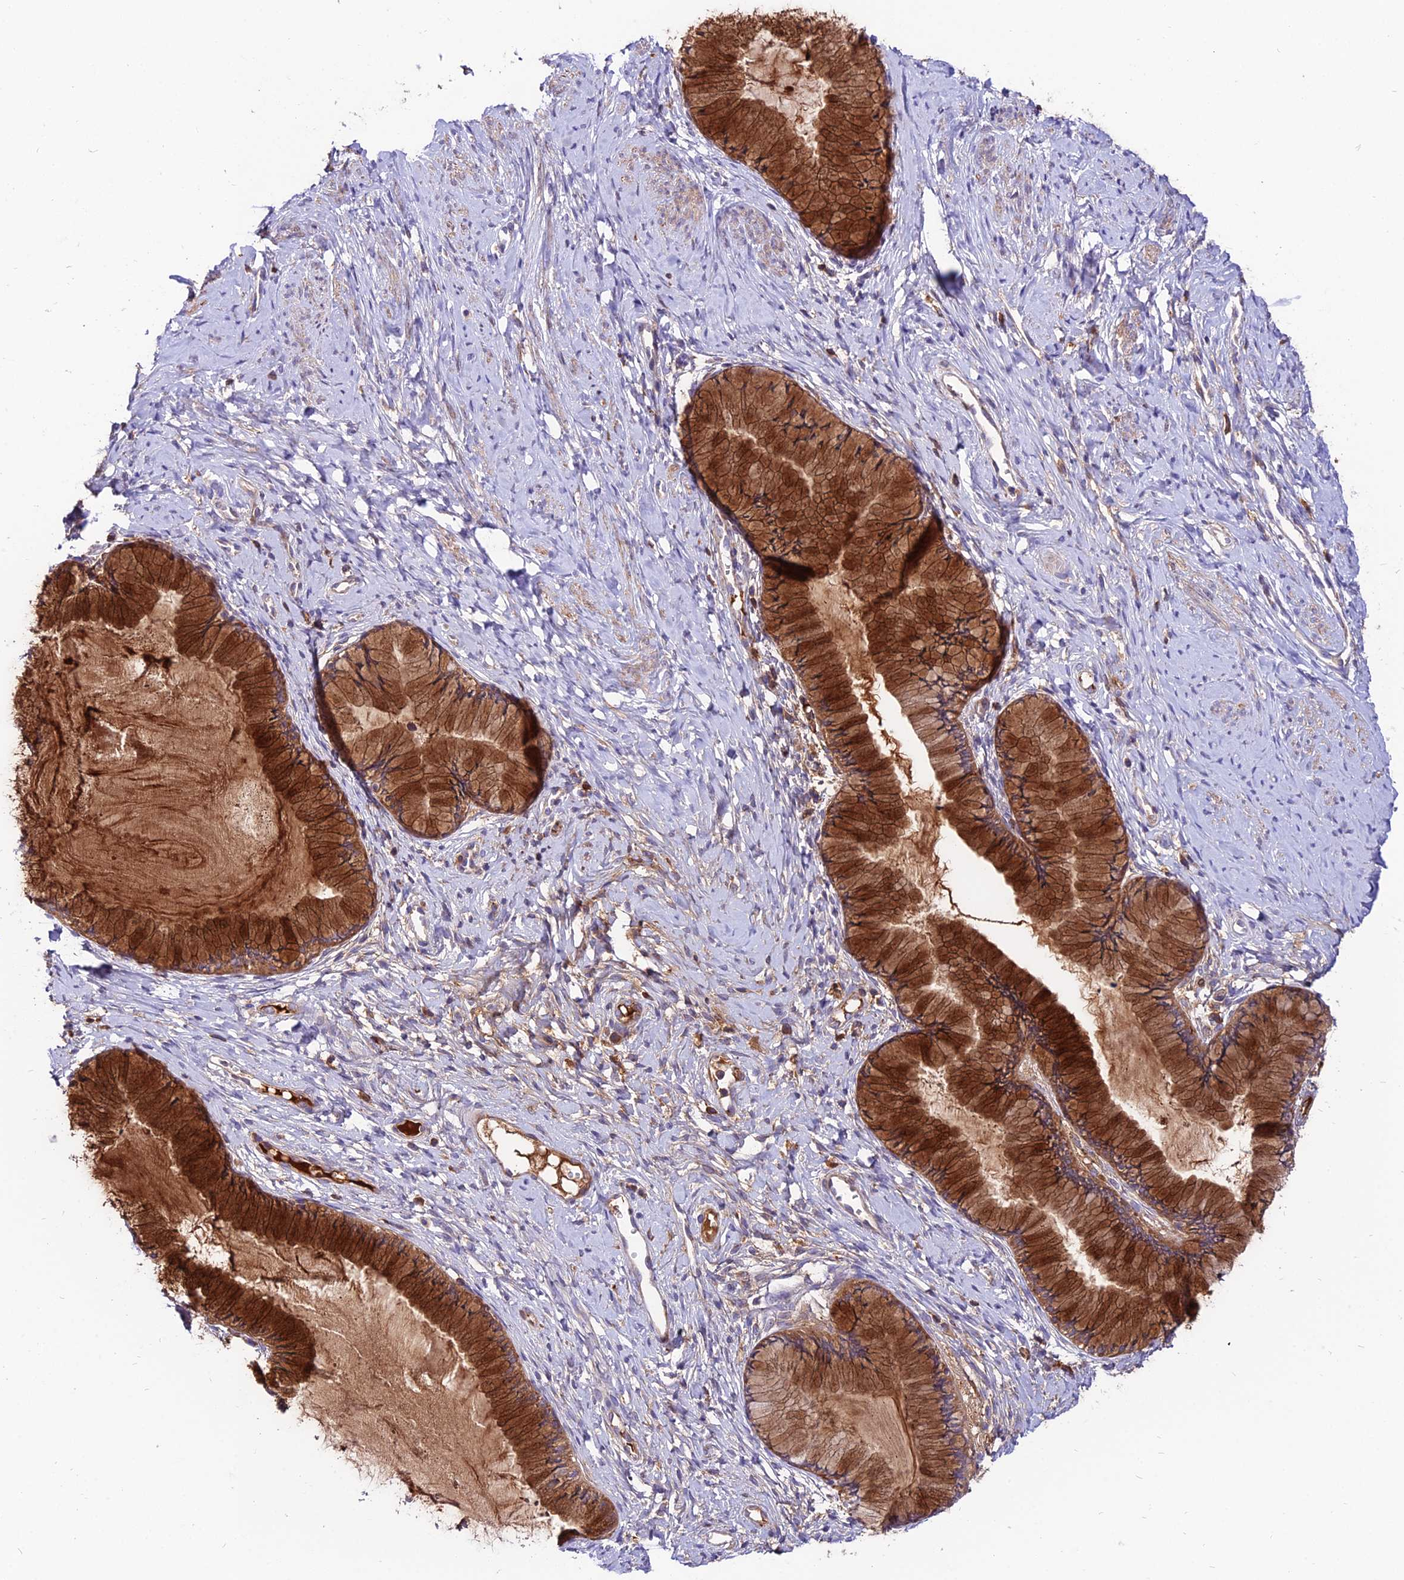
{"staining": {"intensity": "strong", "quantity": ">75%", "location": "cytoplasmic/membranous"}, "tissue": "cervix", "cell_type": "Glandular cells", "image_type": "normal", "snomed": [{"axis": "morphology", "description": "Normal tissue, NOS"}, {"axis": "topography", "description": "Cervix"}], "caption": "Immunohistochemical staining of normal cervix exhibits strong cytoplasmic/membranous protein expression in about >75% of glandular cells.", "gene": "PYM1", "patient": {"sex": "female", "age": 42}}